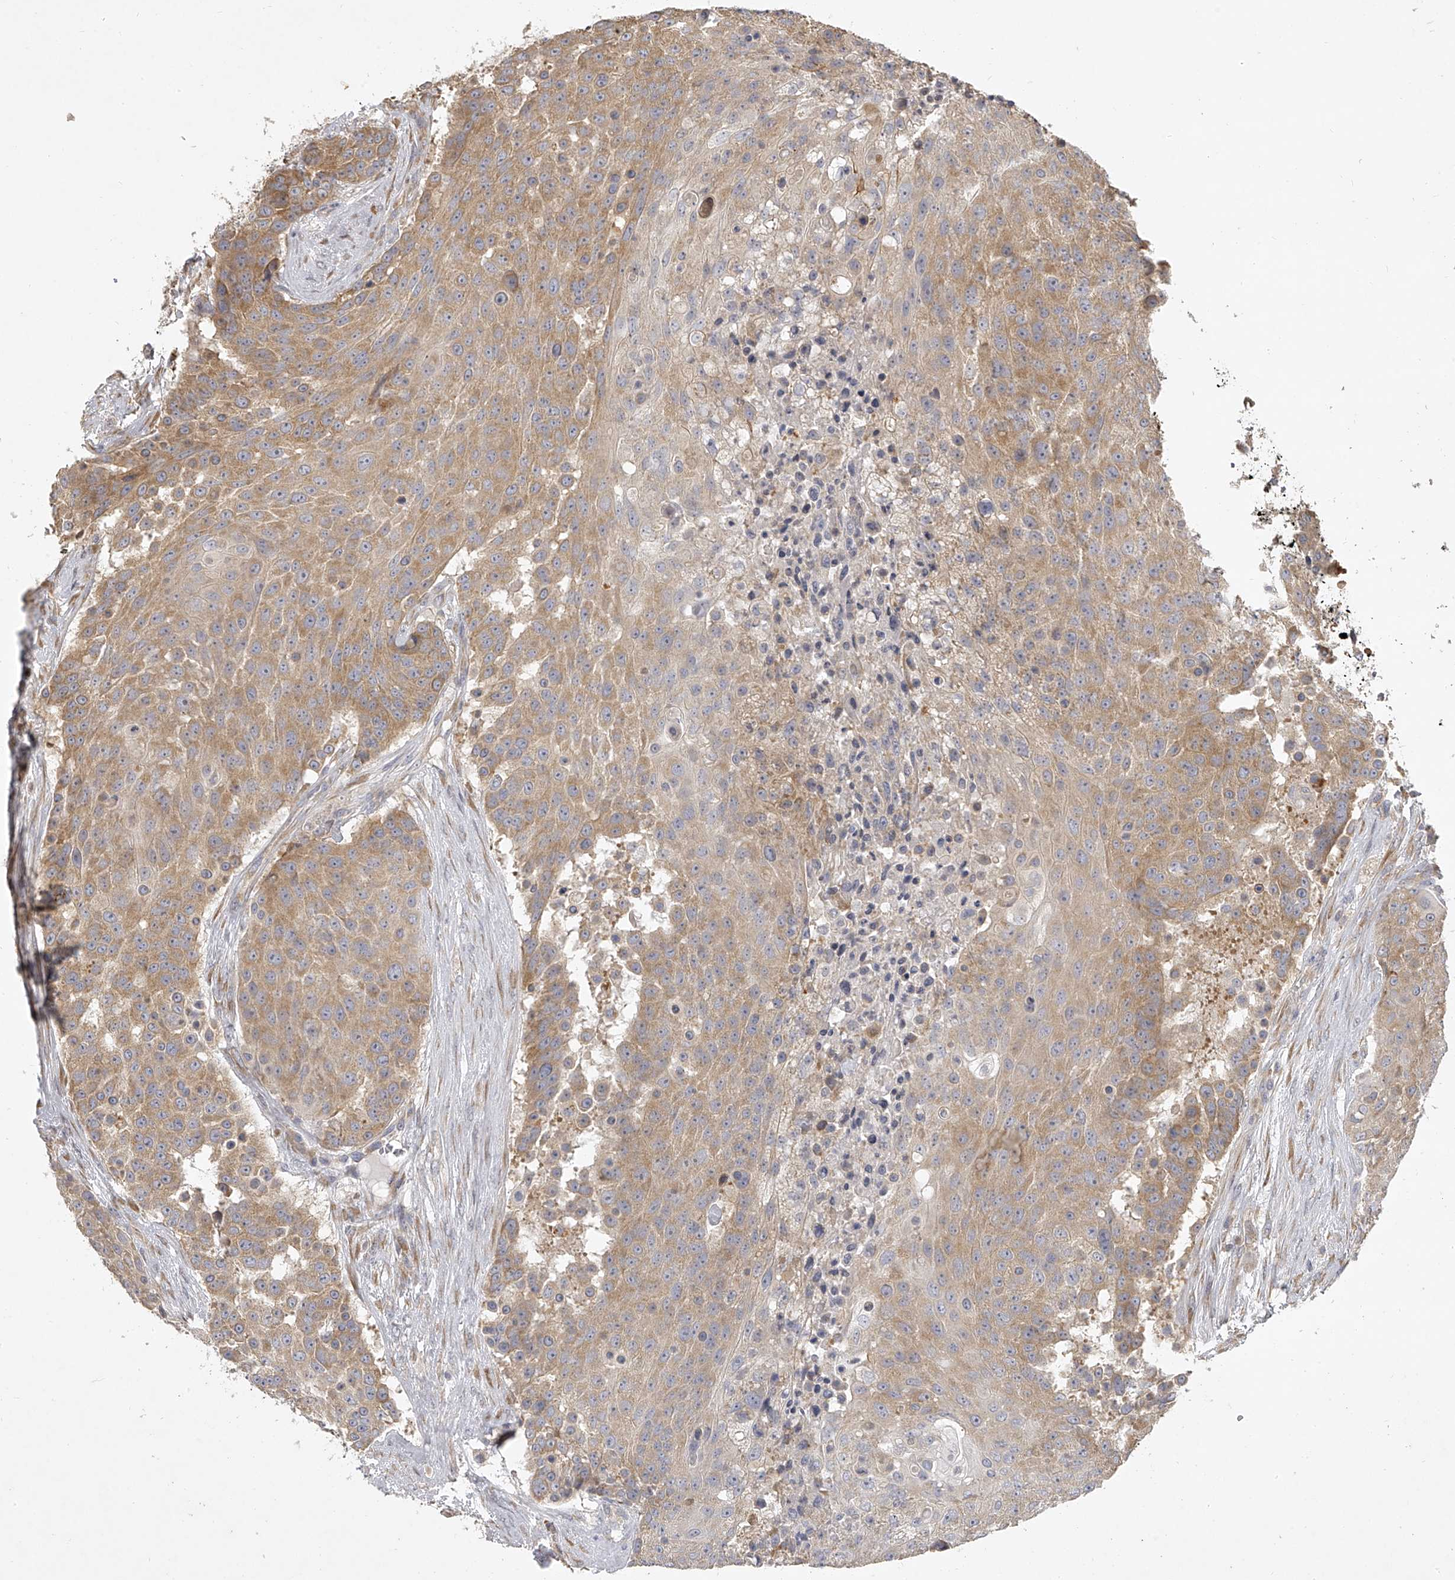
{"staining": {"intensity": "moderate", "quantity": ">75%", "location": "cytoplasmic/membranous"}, "tissue": "urothelial cancer", "cell_type": "Tumor cells", "image_type": "cancer", "snomed": [{"axis": "morphology", "description": "Urothelial carcinoma, High grade"}, {"axis": "topography", "description": "Urinary bladder"}], "caption": "Tumor cells display medium levels of moderate cytoplasmic/membranous positivity in approximately >75% of cells in urothelial carcinoma (high-grade).", "gene": "DOCK9", "patient": {"sex": "female", "age": 63}}